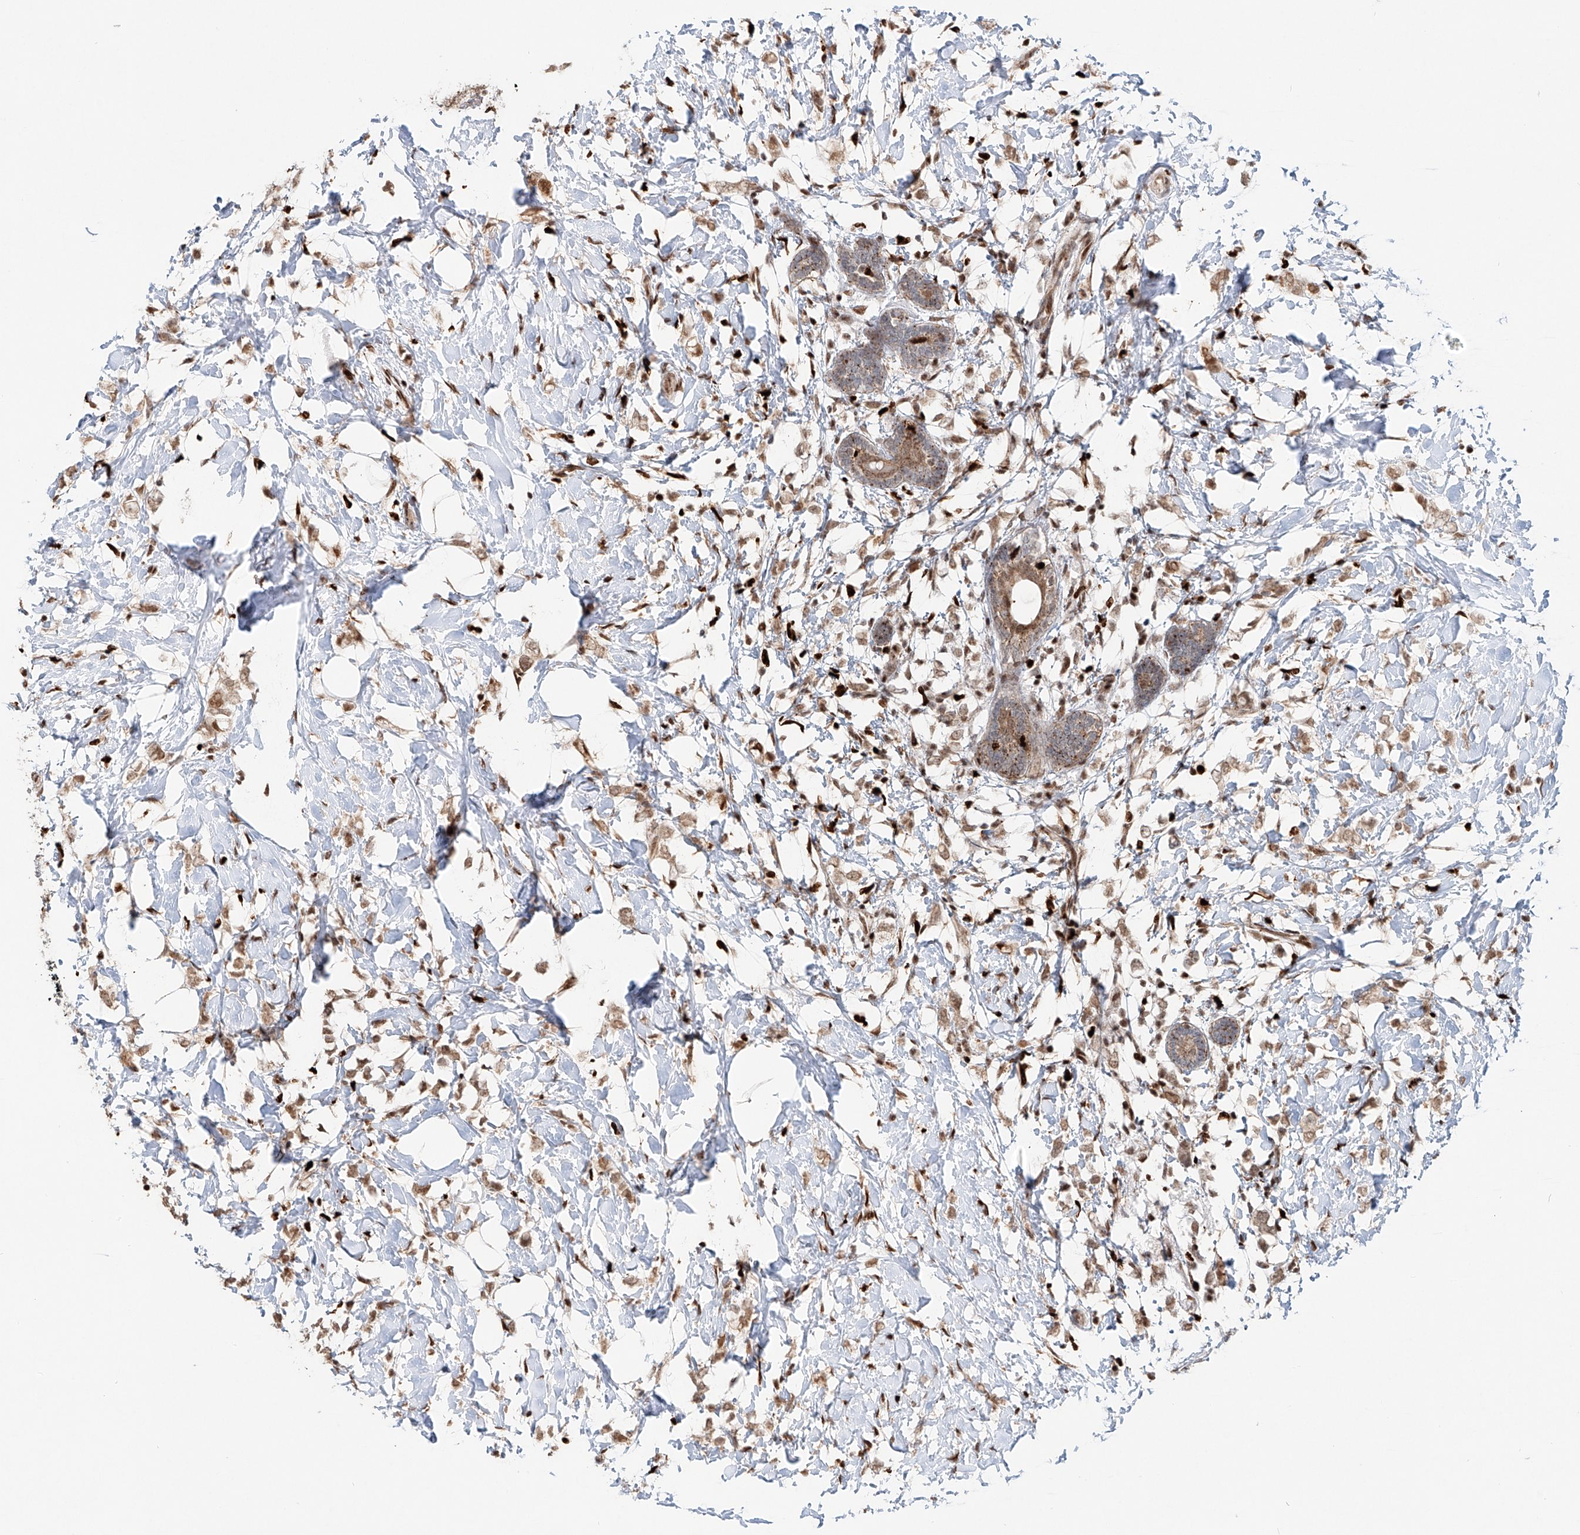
{"staining": {"intensity": "weak", "quantity": ">75%", "location": "cytoplasmic/membranous,nuclear"}, "tissue": "breast cancer", "cell_type": "Tumor cells", "image_type": "cancer", "snomed": [{"axis": "morphology", "description": "Normal tissue, NOS"}, {"axis": "morphology", "description": "Lobular carcinoma"}, {"axis": "topography", "description": "Breast"}], "caption": "Brown immunohistochemical staining in human breast cancer (lobular carcinoma) demonstrates weak cytoplasmic/membranous and nuclear expression in about >75% of tumor cells.", "gene": "DZIP1L", "patient": {"sex": "female", "age": 47}}